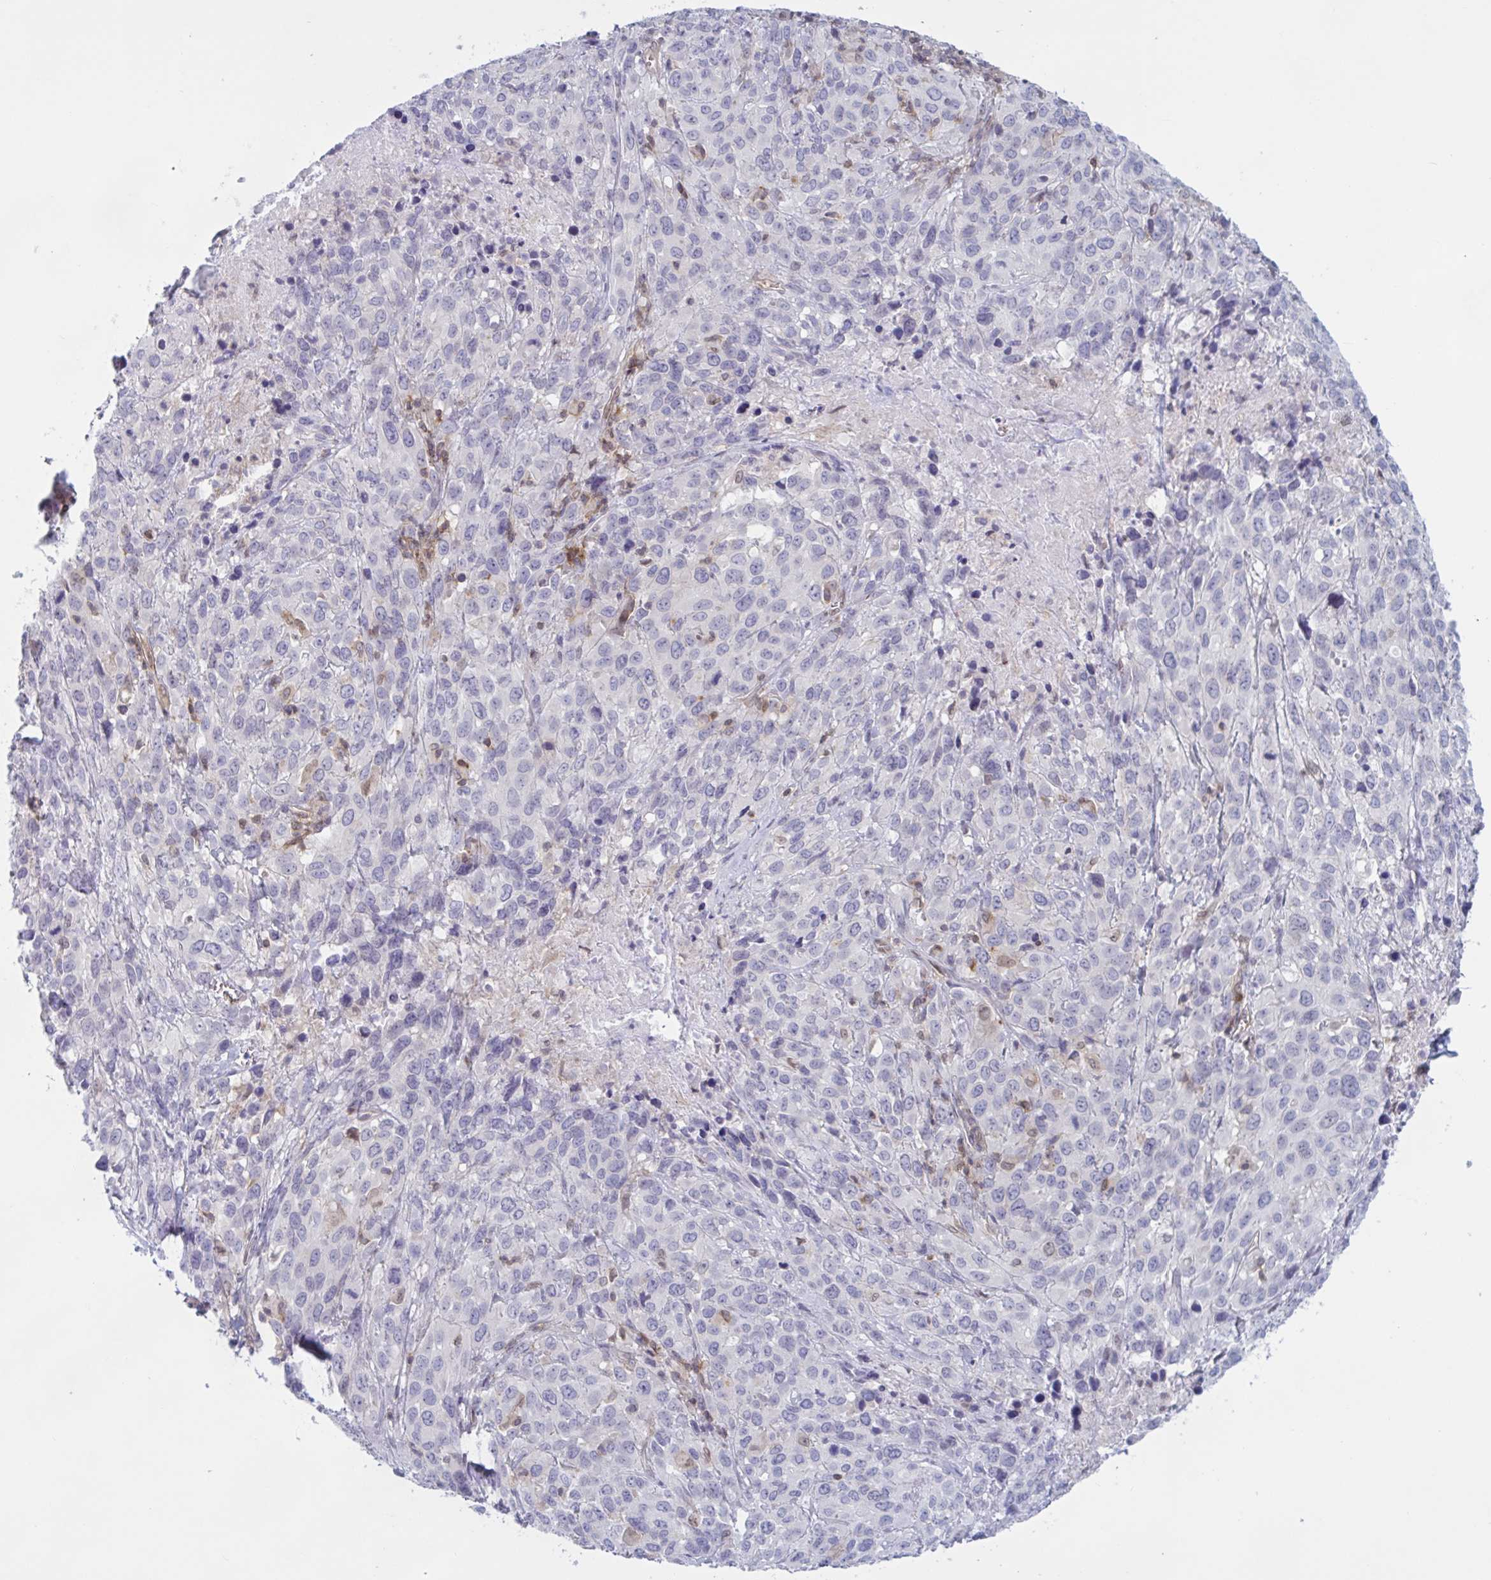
{"staining": {"intensity": "negative", "quantity": "none", "location": "none"}, "tissue": "cervical cancer", "cell_type": "Tumor cells", "image_type": "cancer", "snomed": [{"axis": "morphology", "description": "Normal tissue, NOS"}, {"axis": "morphology", "description": "Squamous cell carcinoma, NOS"}, {"axis": "topography", "description": "Cervix"}], "caption": "Tumor cells are negative for brown protein staining in cervical cancer (squamous cell carcinoma).", "gene": "TANK", "patient": {"sex": "female", "age": 51}}